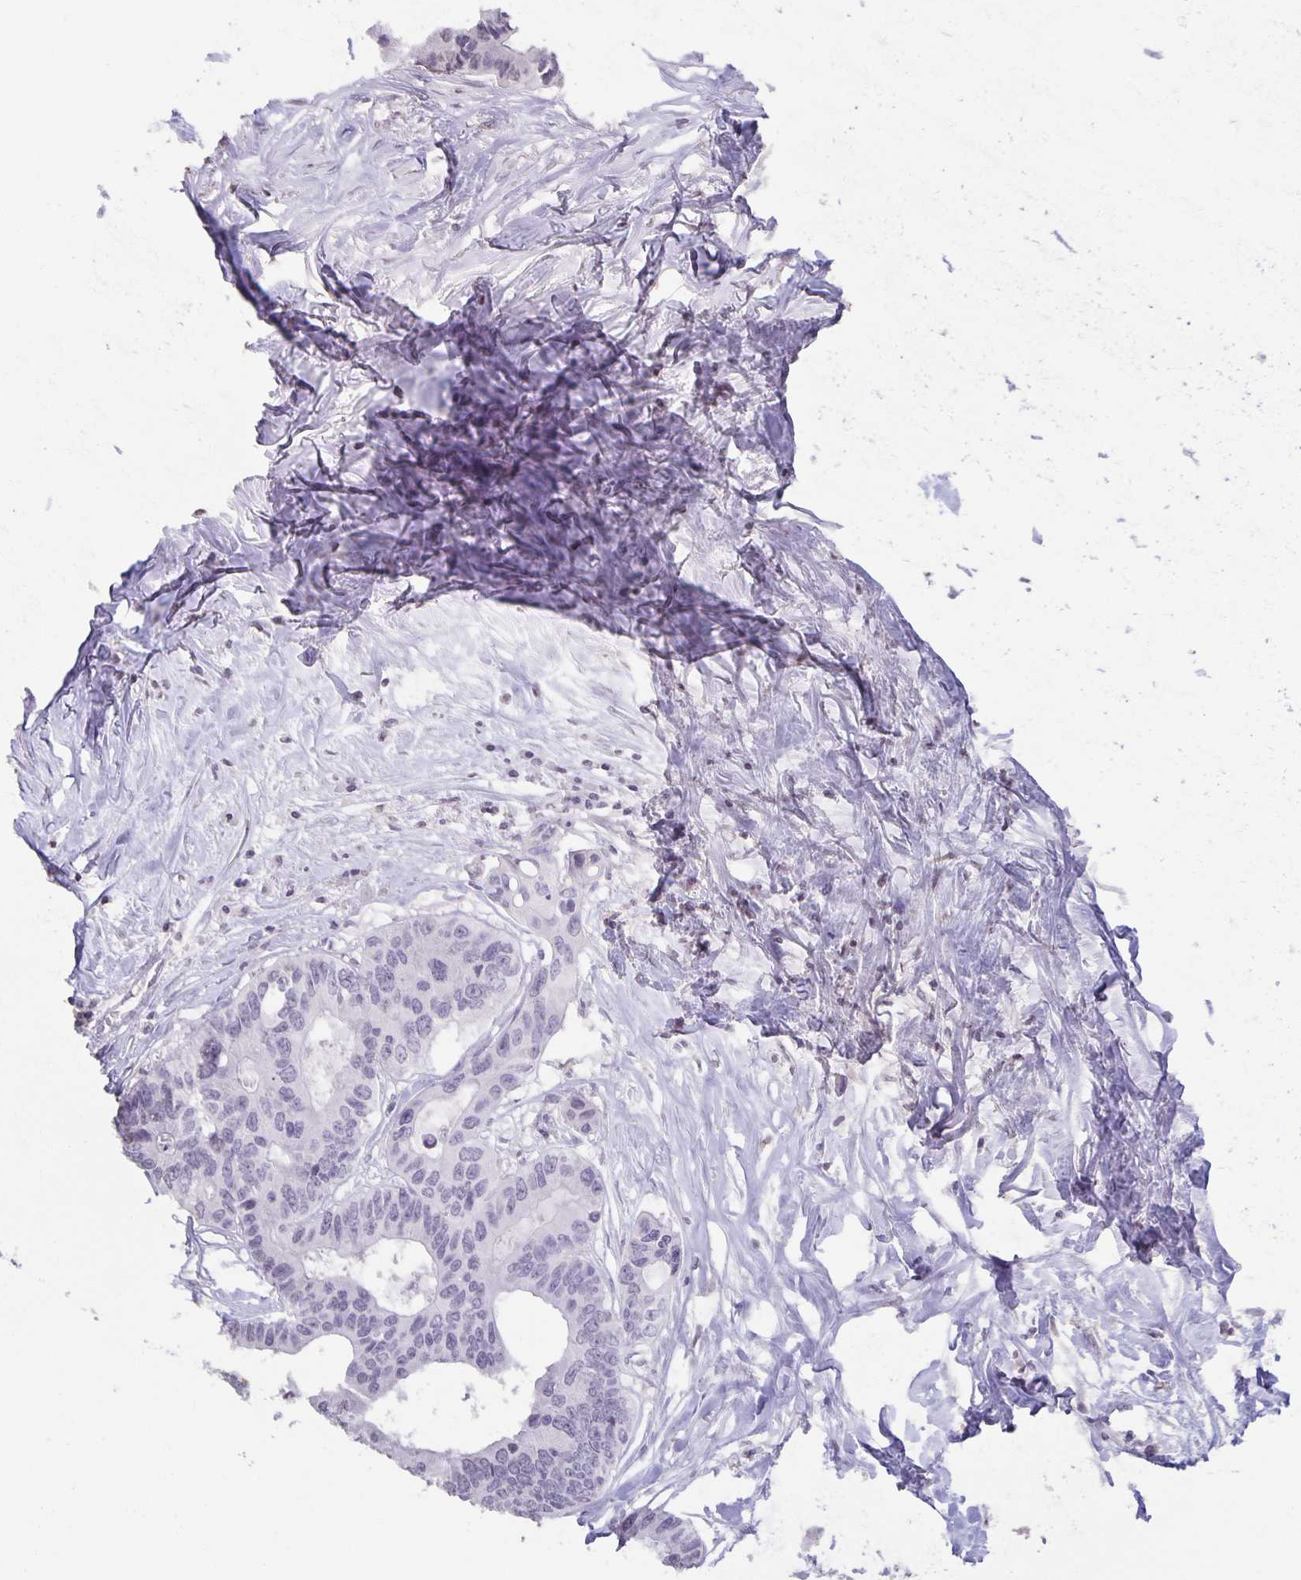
{"staining": {"intensity": "negative", "quantity": "none", "location": "none"}, "tissue": "colorectal cancer", "cell_type": "Tumor cells", "image_type": "cancer", "snomed": [{"axis": "morphology", "description": "Adenocarcinoma, NOS"}, {"axis": "topography", "description": "Rectum"}], "caption": "This is an immunohistochemistry (IHC) micrograph of human colorectal adenocarcinoma. There is no staining in tumor cells.", "gene": "AQP4", "patient": {"sex": "male", "age": 57}}